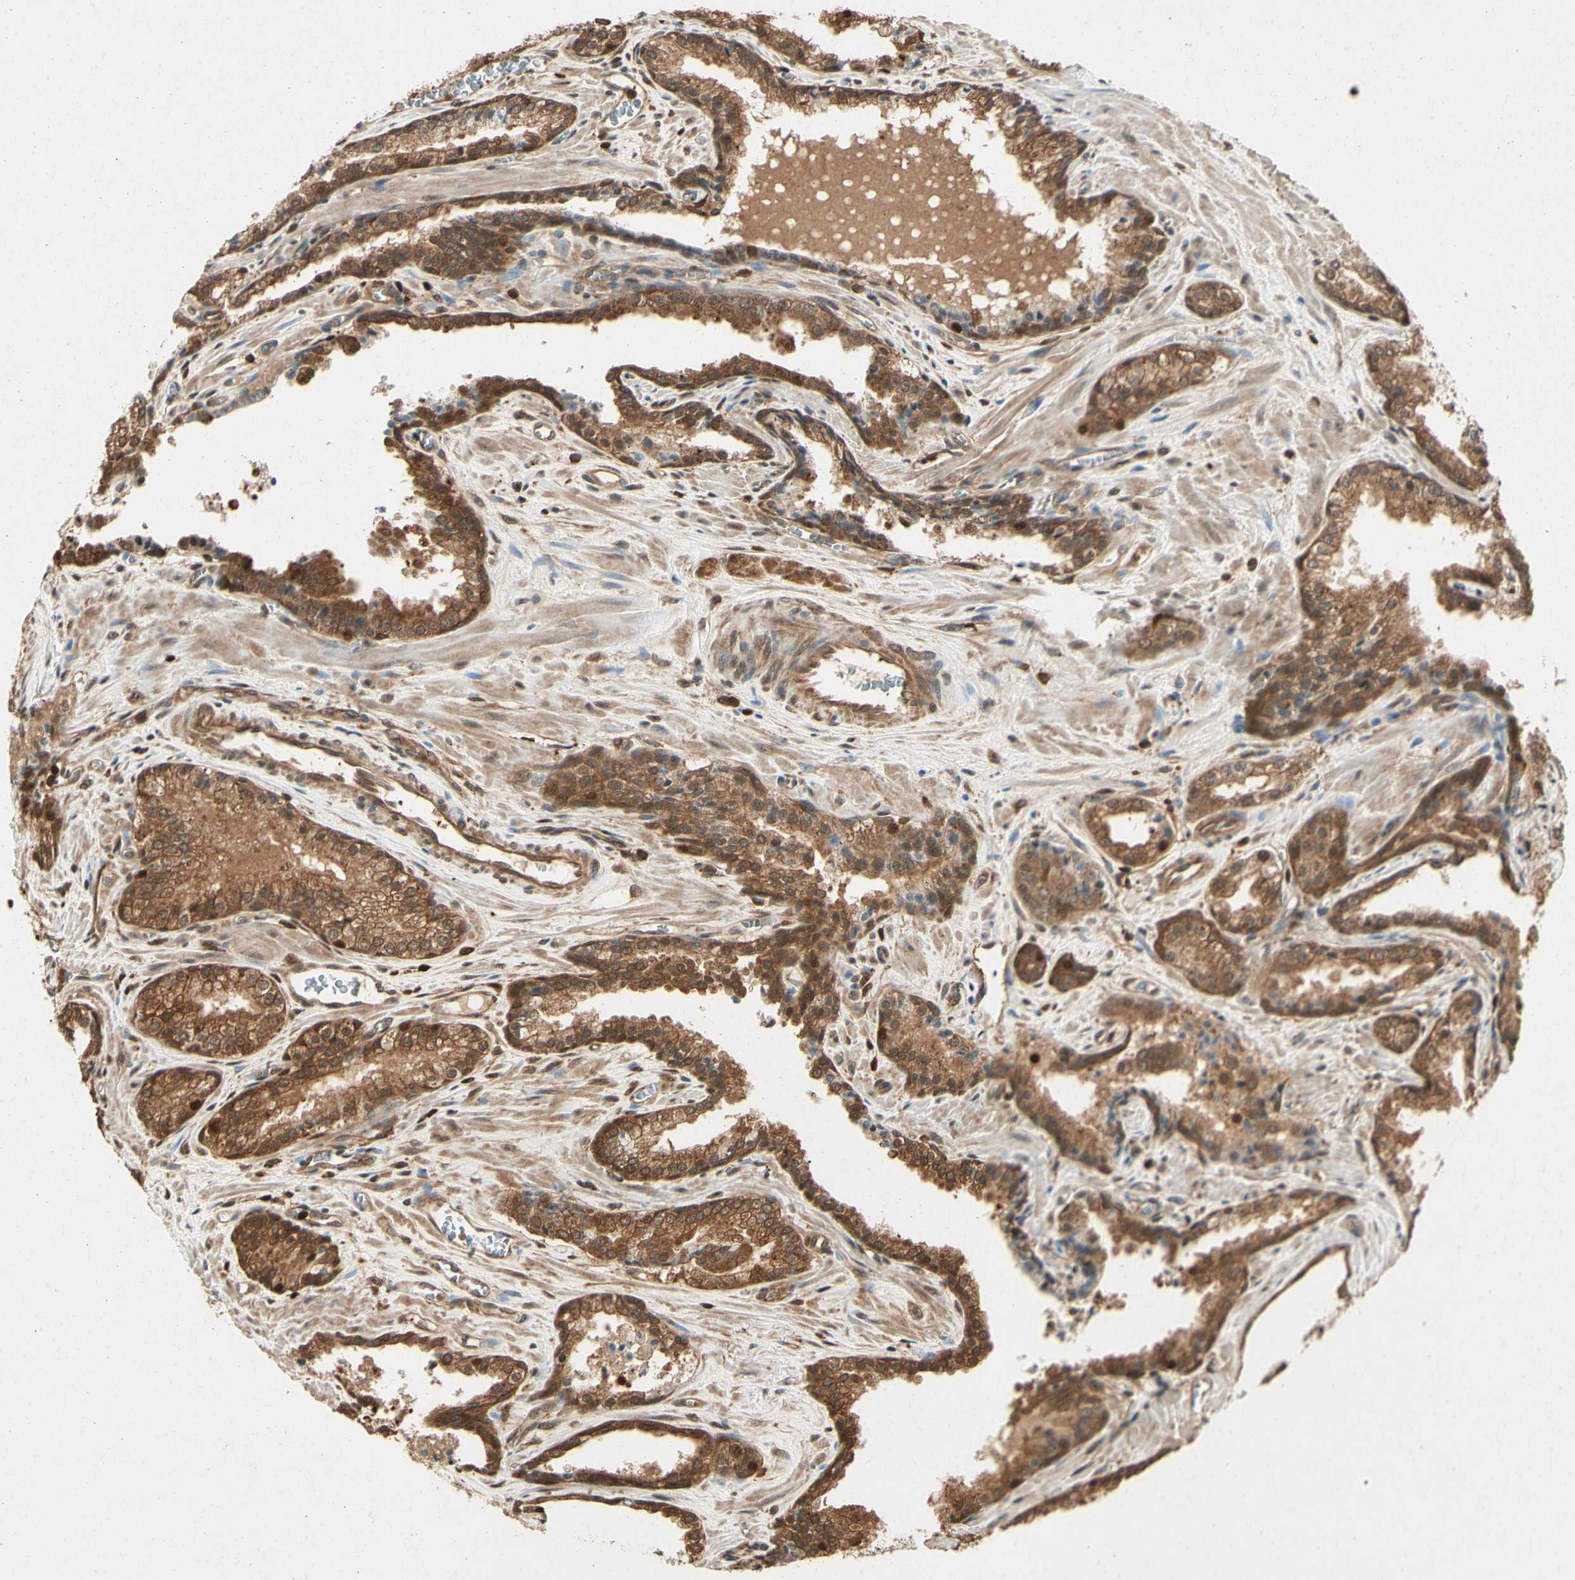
{"staining": {"intensity": "moderate", "quantity": ">75%", "location": "cytoplasmic/membranous"}, "tissue": "prostate cancer", "cell_type": "Tumor cells", "image_type": "cancer", "snomed": [{"axis": "morphology", "description": "Adenocarcinoma, Low grade"}, {"axis": "topography", "description": "Prostate"}], "caption": "Immunohistochemical staining of human low-grade adenocarcinoma (prostate) displays medium levels of moderate cytoplasmic/membranous staining in approximately >75% of tumor cells. (DAB IHC with brightfield microscopy, high magnification).", "gene": "YWHAQ", "patient": {"sex": "male", "age": 60}}